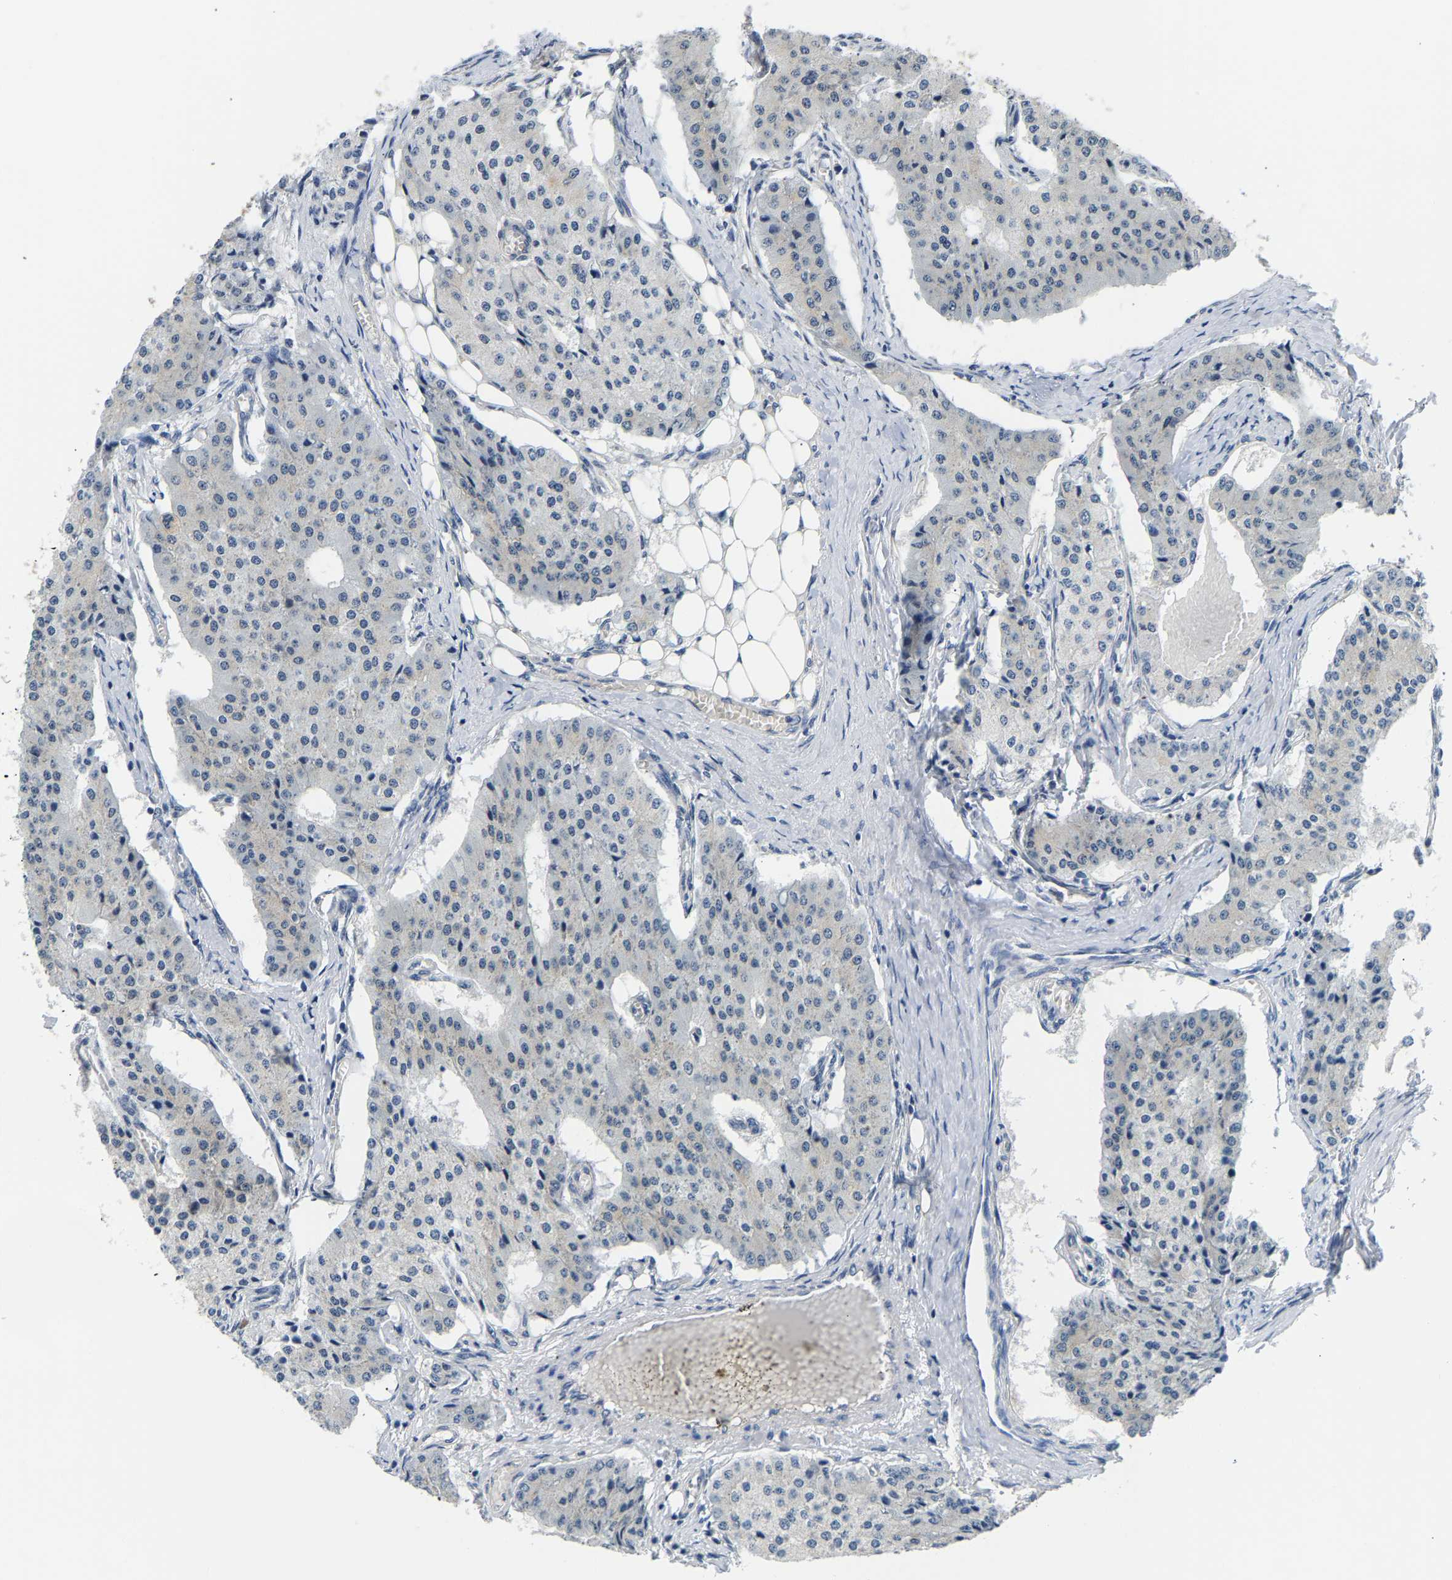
{"staining": {"intensity": "negative", "quantity": "none", "location": "none"}, "tissue": "carcinoid", "cell_type": "Tumor cells", "image_type": "cancer", "snomed": [{"axis": "morphology", "description": "Carcinoid, malignant, NOS"}, {"axis": "topography", "description": "Colon"}], "caption": "An IHC histopathology image of carcinoid is shown. There is no staining in tumor cells of carcinoid.", "gene": "ARHGEF12", "patient": {"sex": "female", "age": 52}}